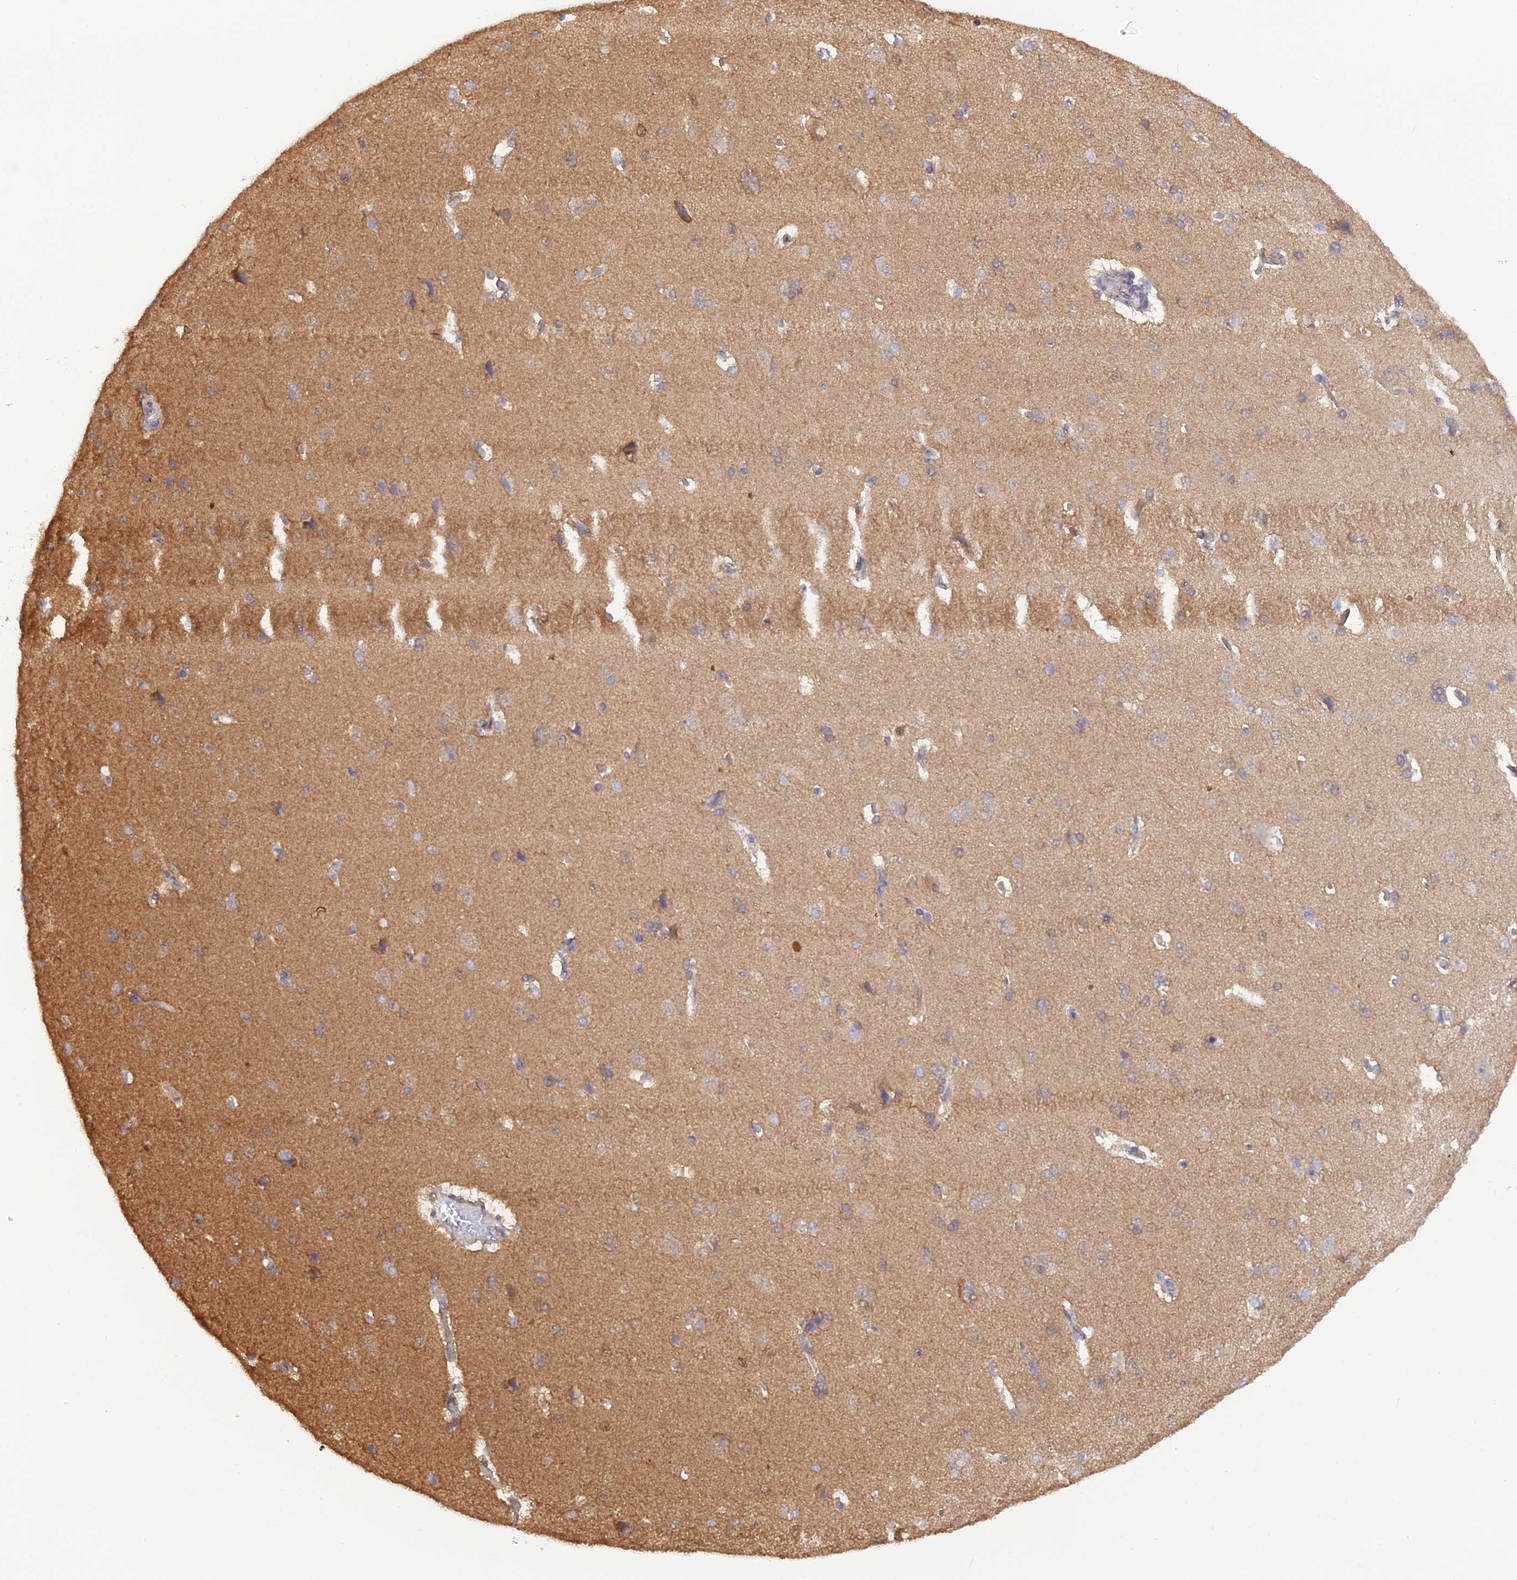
{"staining": {"intensity": "negative", "quantity": "none", "location": "none"}, "tissue": "cerebral cortex", "cell_type": "Endothelial cells", "image_type": "normal", "snomed": [{"axis": "morphology", "description": "Normal tissue, NOS"}, {"axis": "topography", "description": "Cerebral cortex"}], "caption": "Photomicrograph shows no significant protein expression in endothelial cells of unremarkable cerebral cortex.", "gene": "HINT1", "patient": {"sex": "male", "age": 62}}